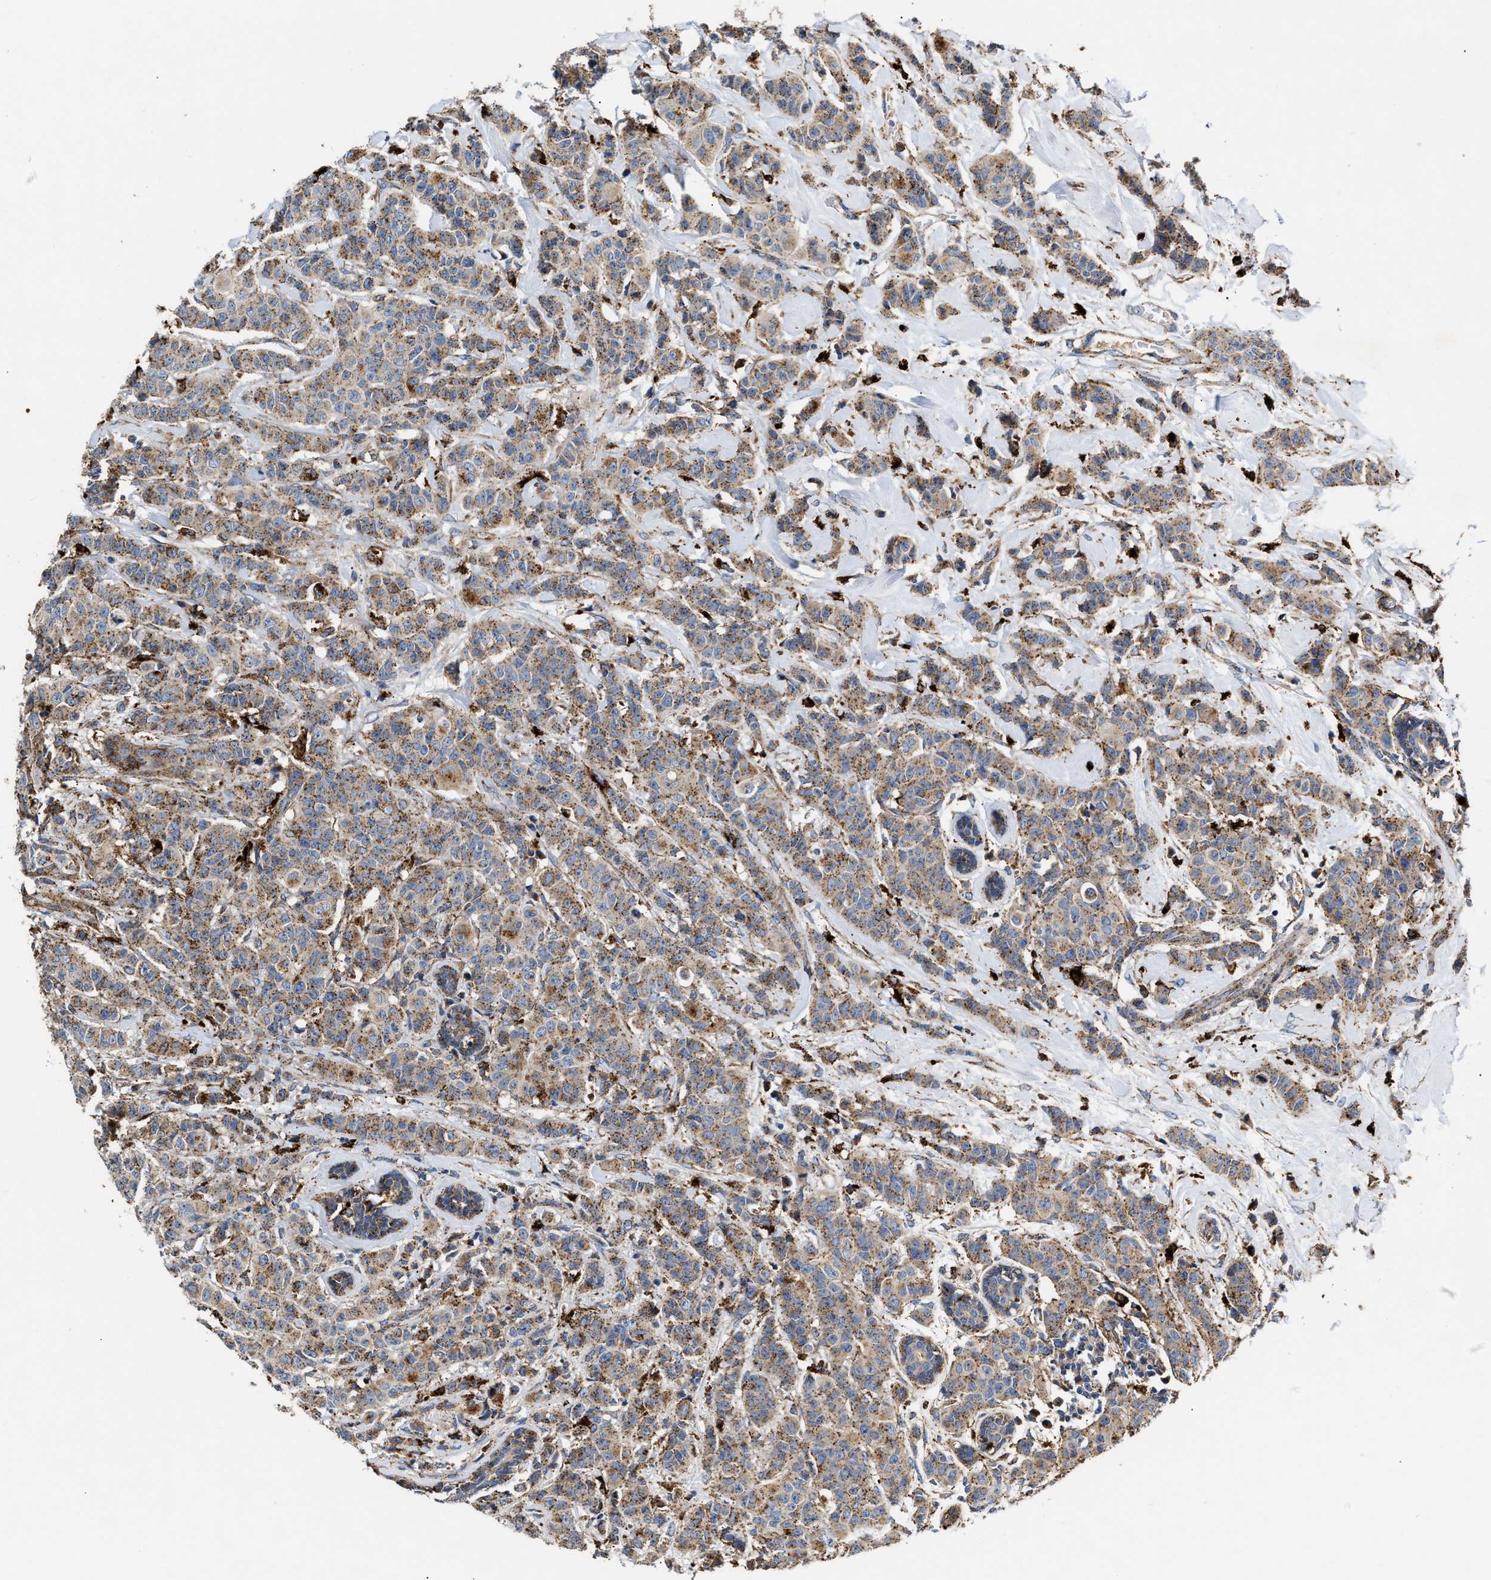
{"staining": {"intensity": "moderate", "quantity": ">75%", "location": "cytoplasmic/membranous"}, "tissue": "breast cancer", "cell_type": "Tumor cells", "image_type": "cancer", "snomed": [{"axis": "morphology", "description": "Normal tissue, NOS"}, {"axis": "morphology", "description": "Duct carcinoma"}, {"axis": "topography", "description": "Breast"}], "caption": "Immunohistochemical staining of breast cancer (invasive ductal carcinoma) exhibits medium levels of moderate cytoplasmic/membranous positivity in about >75% of tumor cells.", "gene": "CCDC146", "patient": {"sex": "female", "age": 40}}